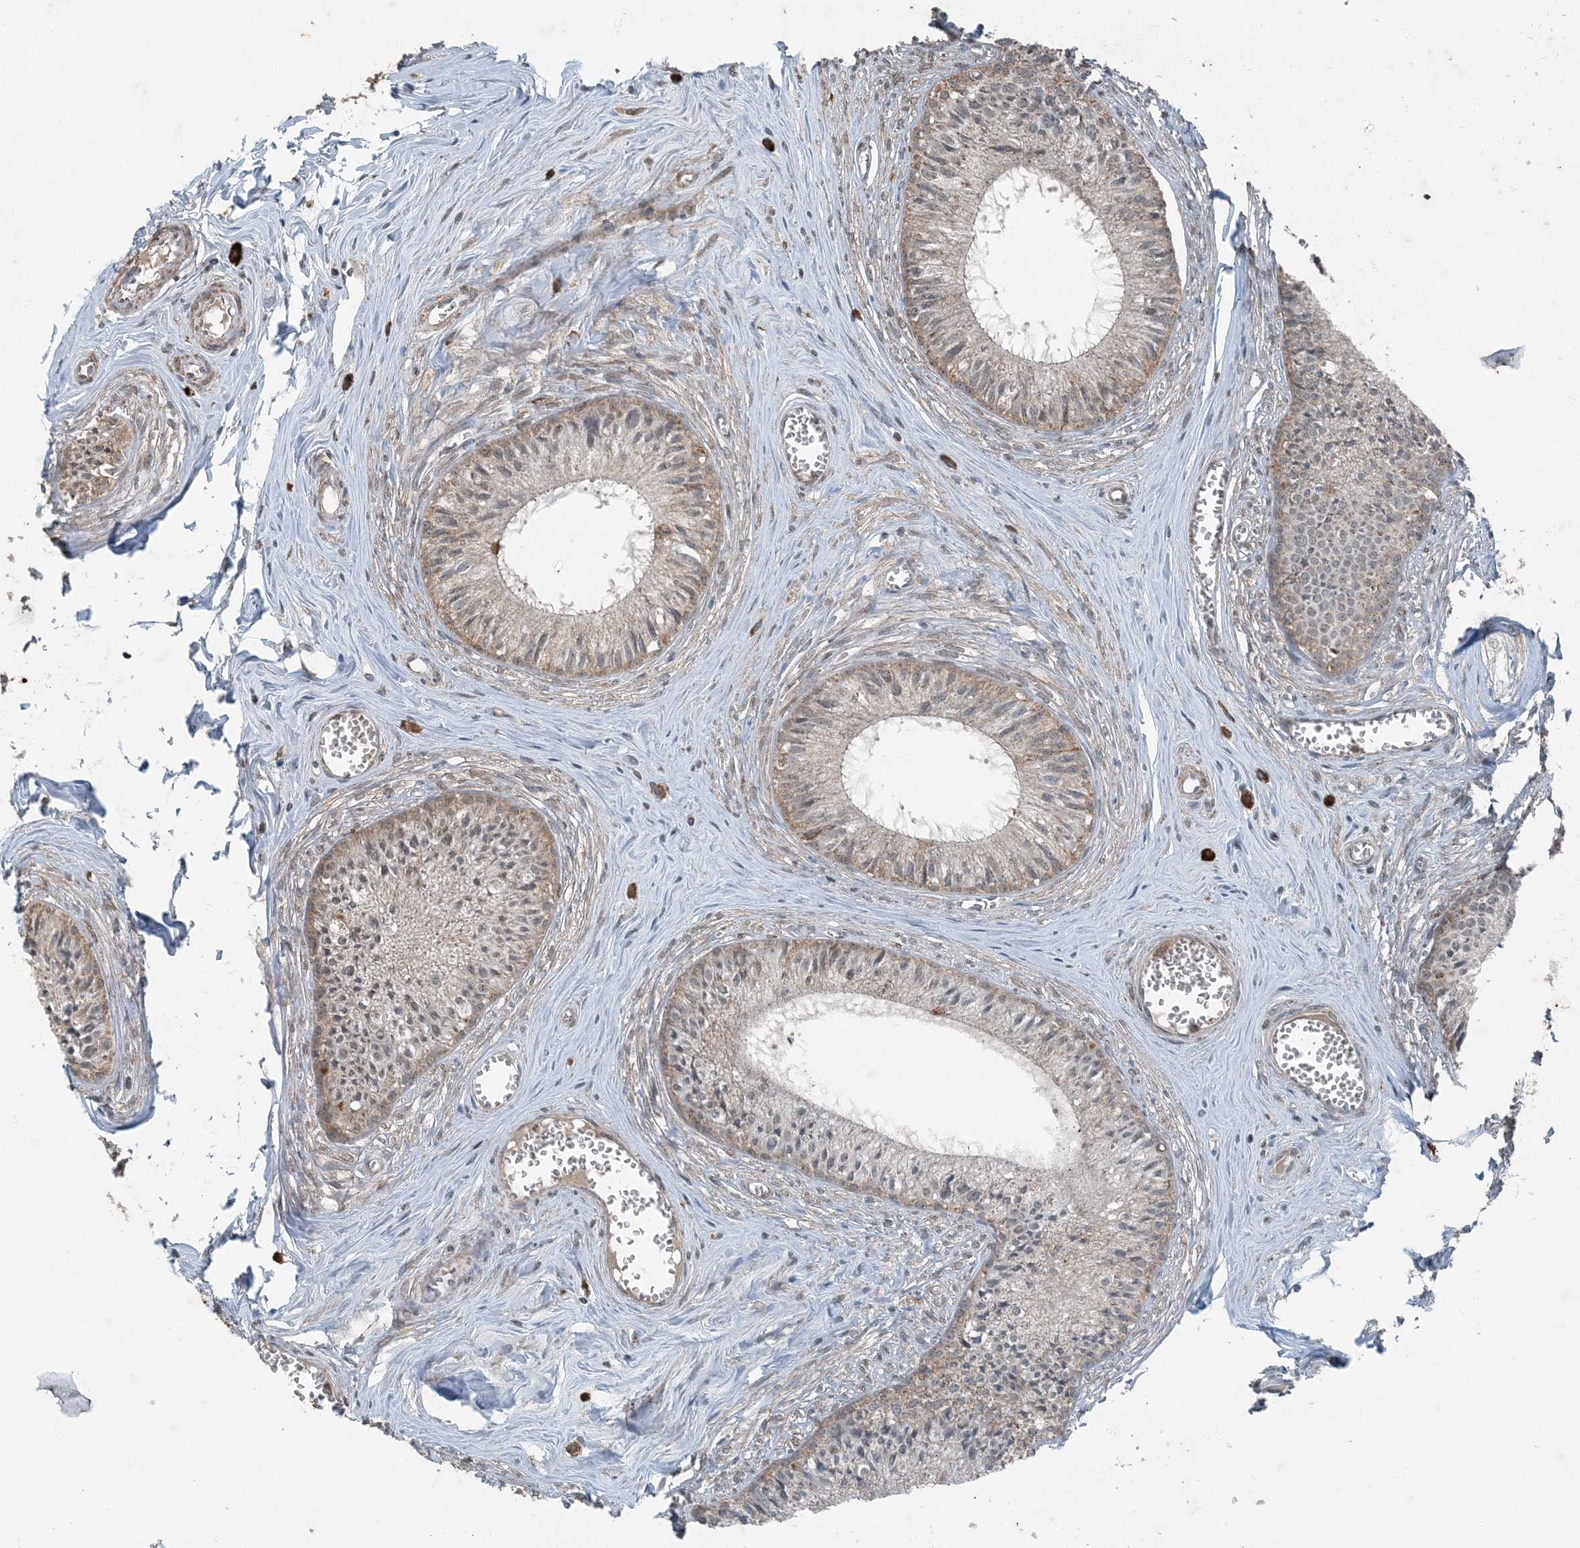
{"staining": {"intensity": "weak", "quantity": ">75%", "location": "nuclear"}, "tissue": "epididymis", "cell_type": "Glandular cells", "image_type": "normal", "snomed": [{"axis": "morphology", "description": "Normal tissue, NOS"}, {"axis": "topography", "description": "Epididymis"}], "caption": "Benign epididymis was stained to show a protein in brown. There is low levels of weak nuclear positivity in approximately >75% of glandular cells.", "gene": "GNL1", "patient": {"sex": "male", "age": 36}}